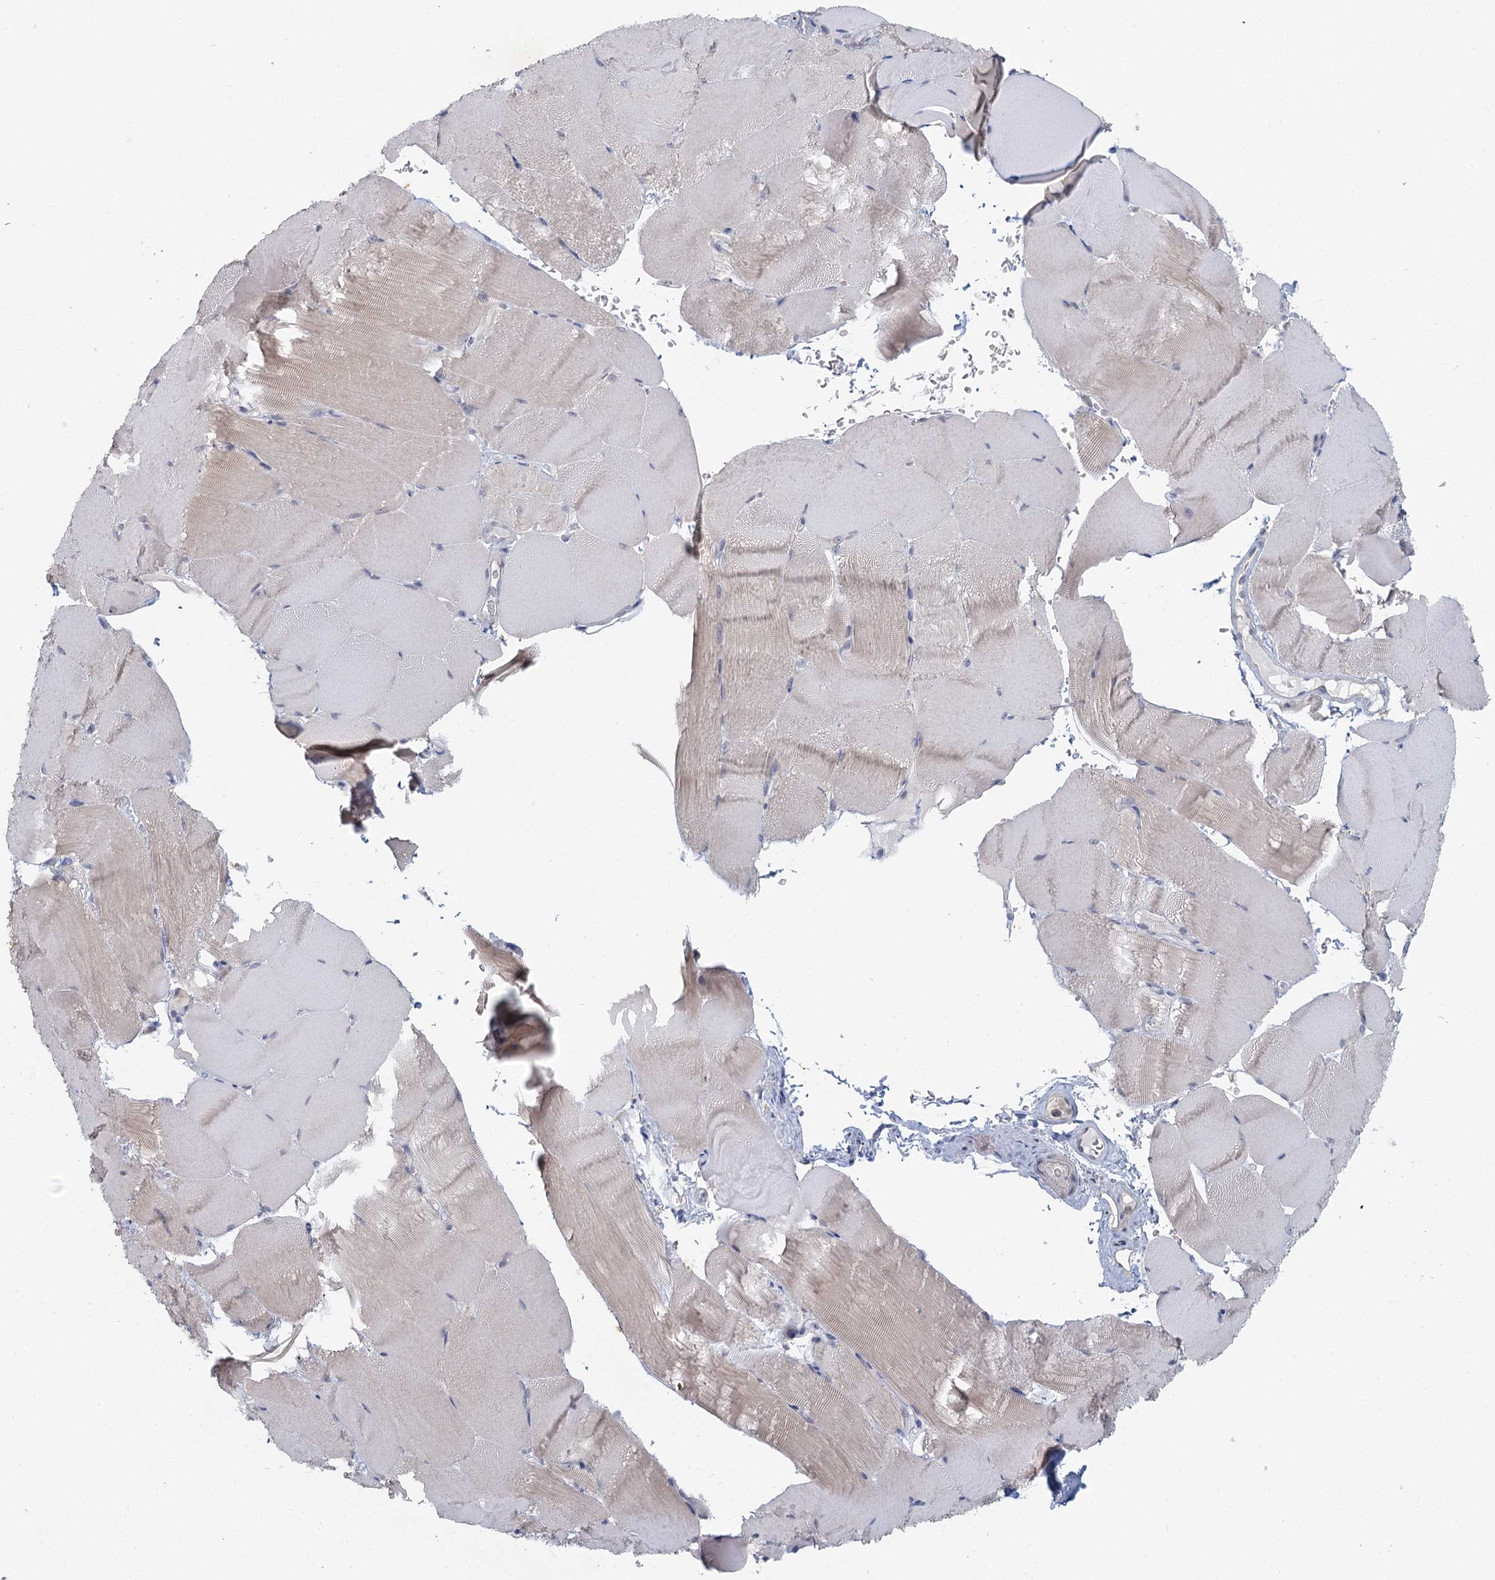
{"staining": {"intensity": "weak", "quantity": "<25%", "location": "cytoplasmic/membranous"}, "tissue": "skeletal muscle", "cell_type": "Myocytes", "image_type": "normal", "snomed": [{"axis": "morphology", "description": "Normal tissue, NOS"}, {"axis": "topography", "description": "Skeletal muscle"}, {"axis": "topography", "description": "Parathyroid gland"}], "caption": "The image exhibits no staining of myocytes in normal skeletal muscle. (DAB IHC, high magnification).", "gene": "MYO7B", "patient": {"sex": "female", "age": 37}}